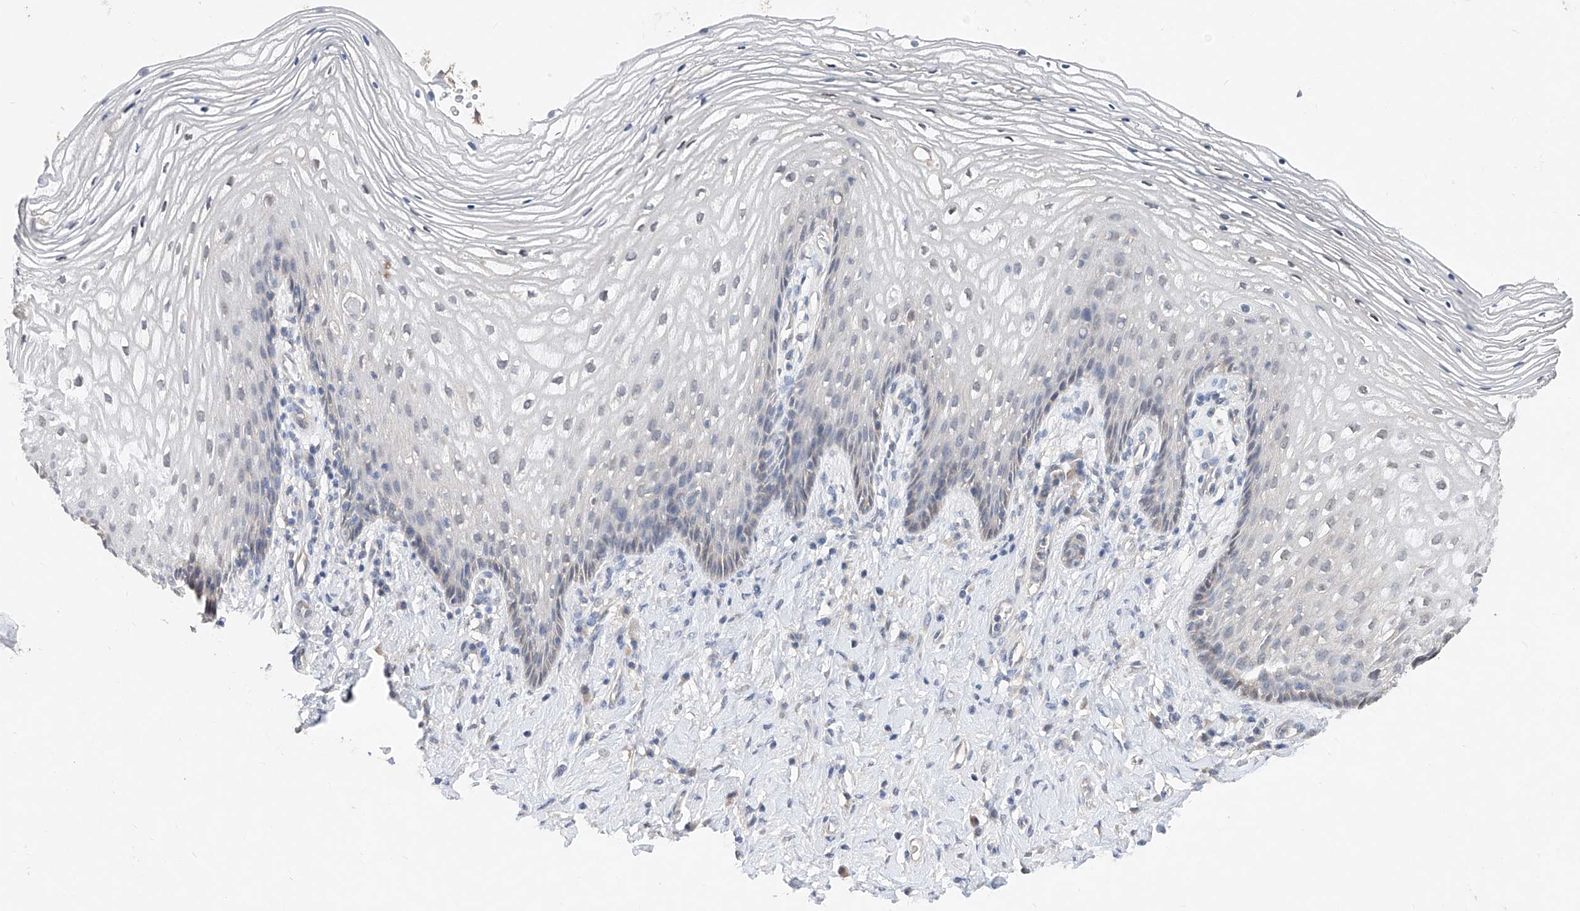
{"staining": {"intensity": "negative", "quantity": "none", "location": "none"}, "tissue": "vagina", "cell_type": "Squamous epithelial cells", "image_type": "normal", "snomed": [{"axis": "morphology", "description": "Normal tissue, NOS"}, {"axis": "topography", "description": "Vagina"}], "caption": "Squamous epithelial cells are negative for brown protein staining in normal vagina. (Brightfield microscopy of DAB (3,3'-diaminobenzidine) immunohistochemistry (IHC) at high magnification).", "gene": "FUCA2", "patient": {"sex": "female", "age": 60}}